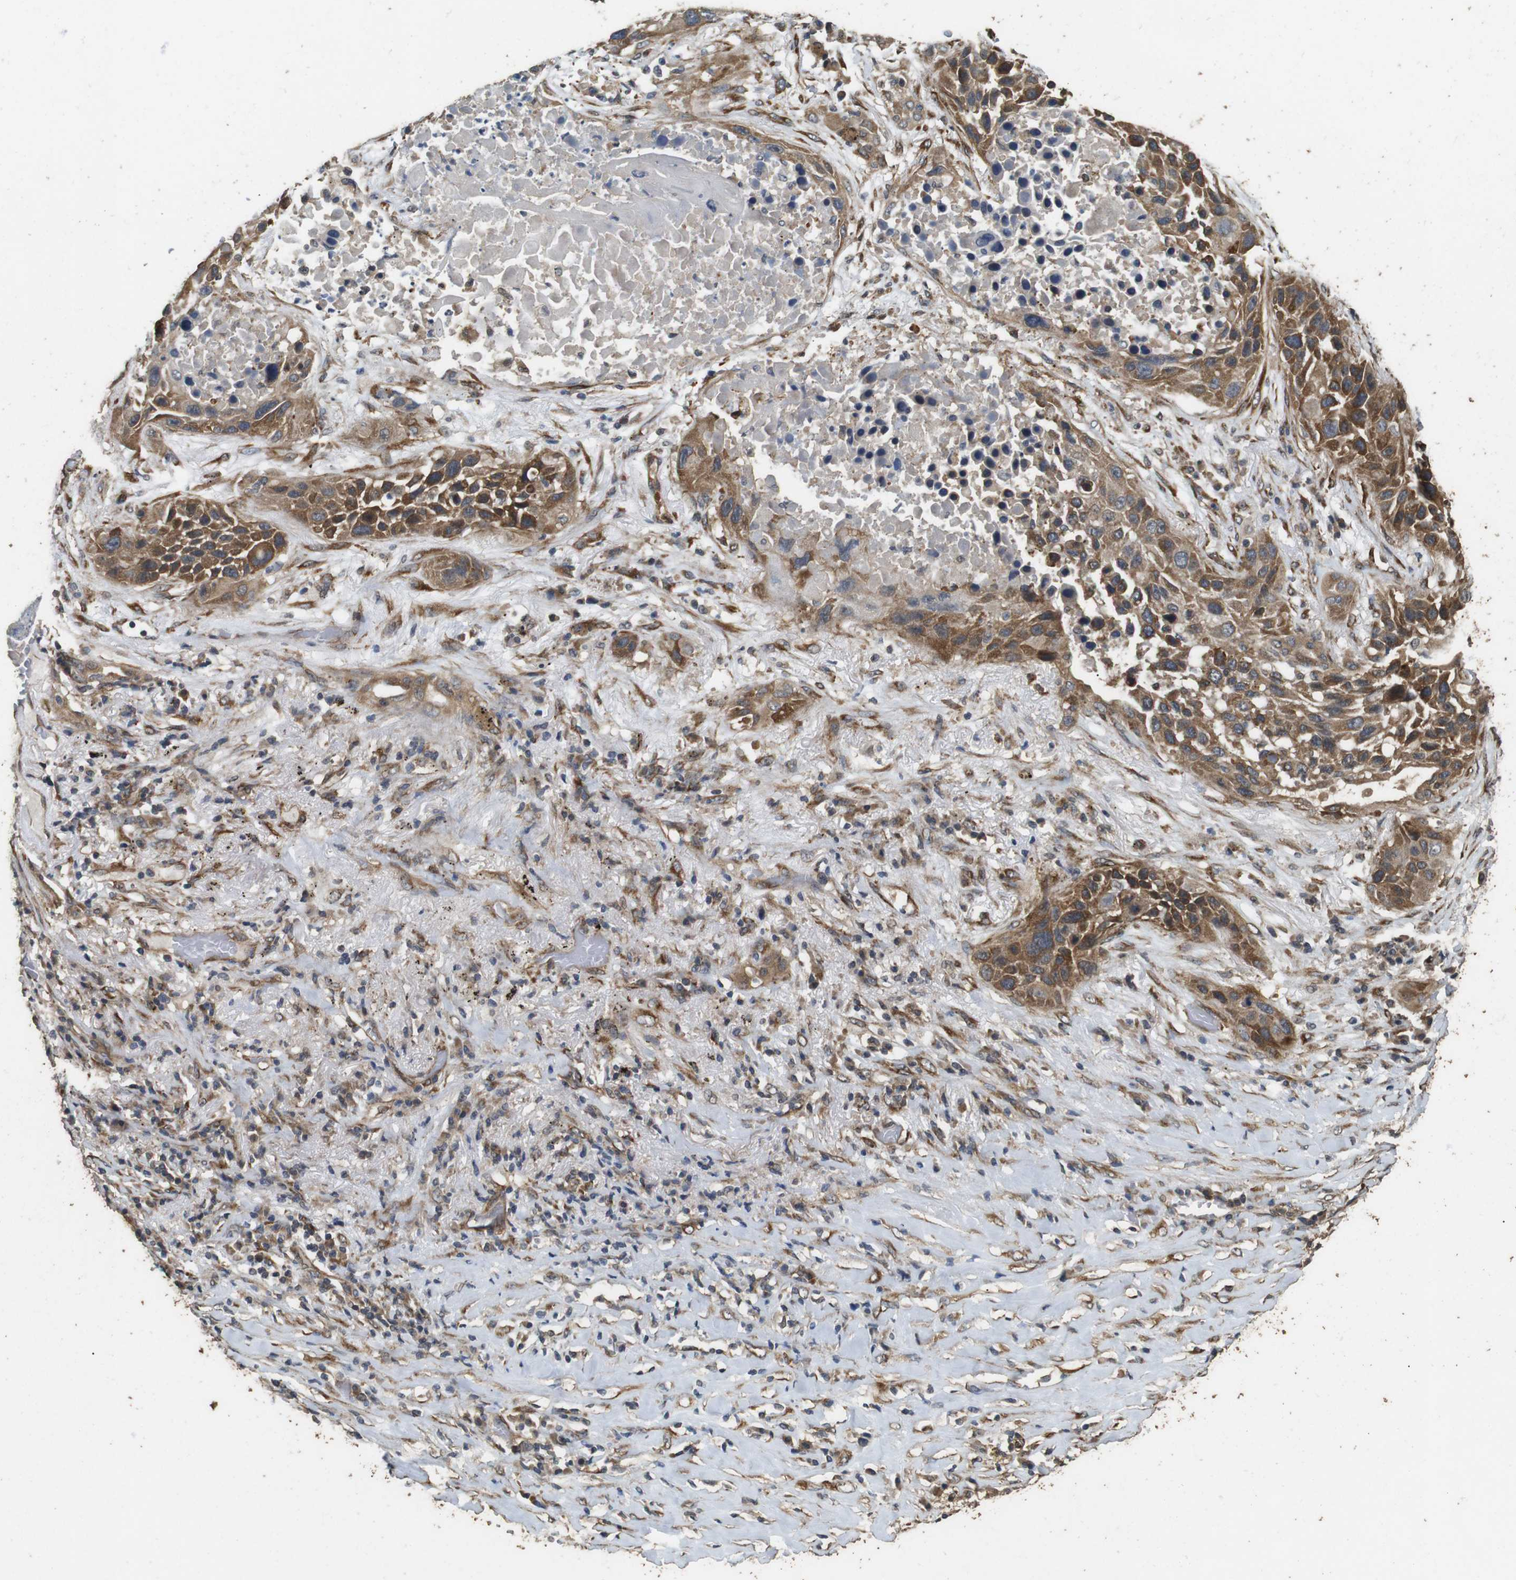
{"staining": {"intensity": "moderate", "quantity": ">75%", "location": "cytoplasmic/membranous"}, "tissue": "lung cancer", "cell_type": "Tumor cells", "image_type": "cancer", "snomed": [{"axis": "morphology", "description": "Squamous cell carcinoma, NOS"}, {"axis": "topography", "description": "Lung"}], "caption": "IHC histopathology image of neoplastic tissue: human lung cancer stained using IHC shows medium levels of moderate protein expression localized specifically in the cytoplasmic/membranous of tumor cells, appearing as a cytoplasmic/membranous brown color.", "gene": "CNPY4", "patient": {"sex": "male", "age": 57}}